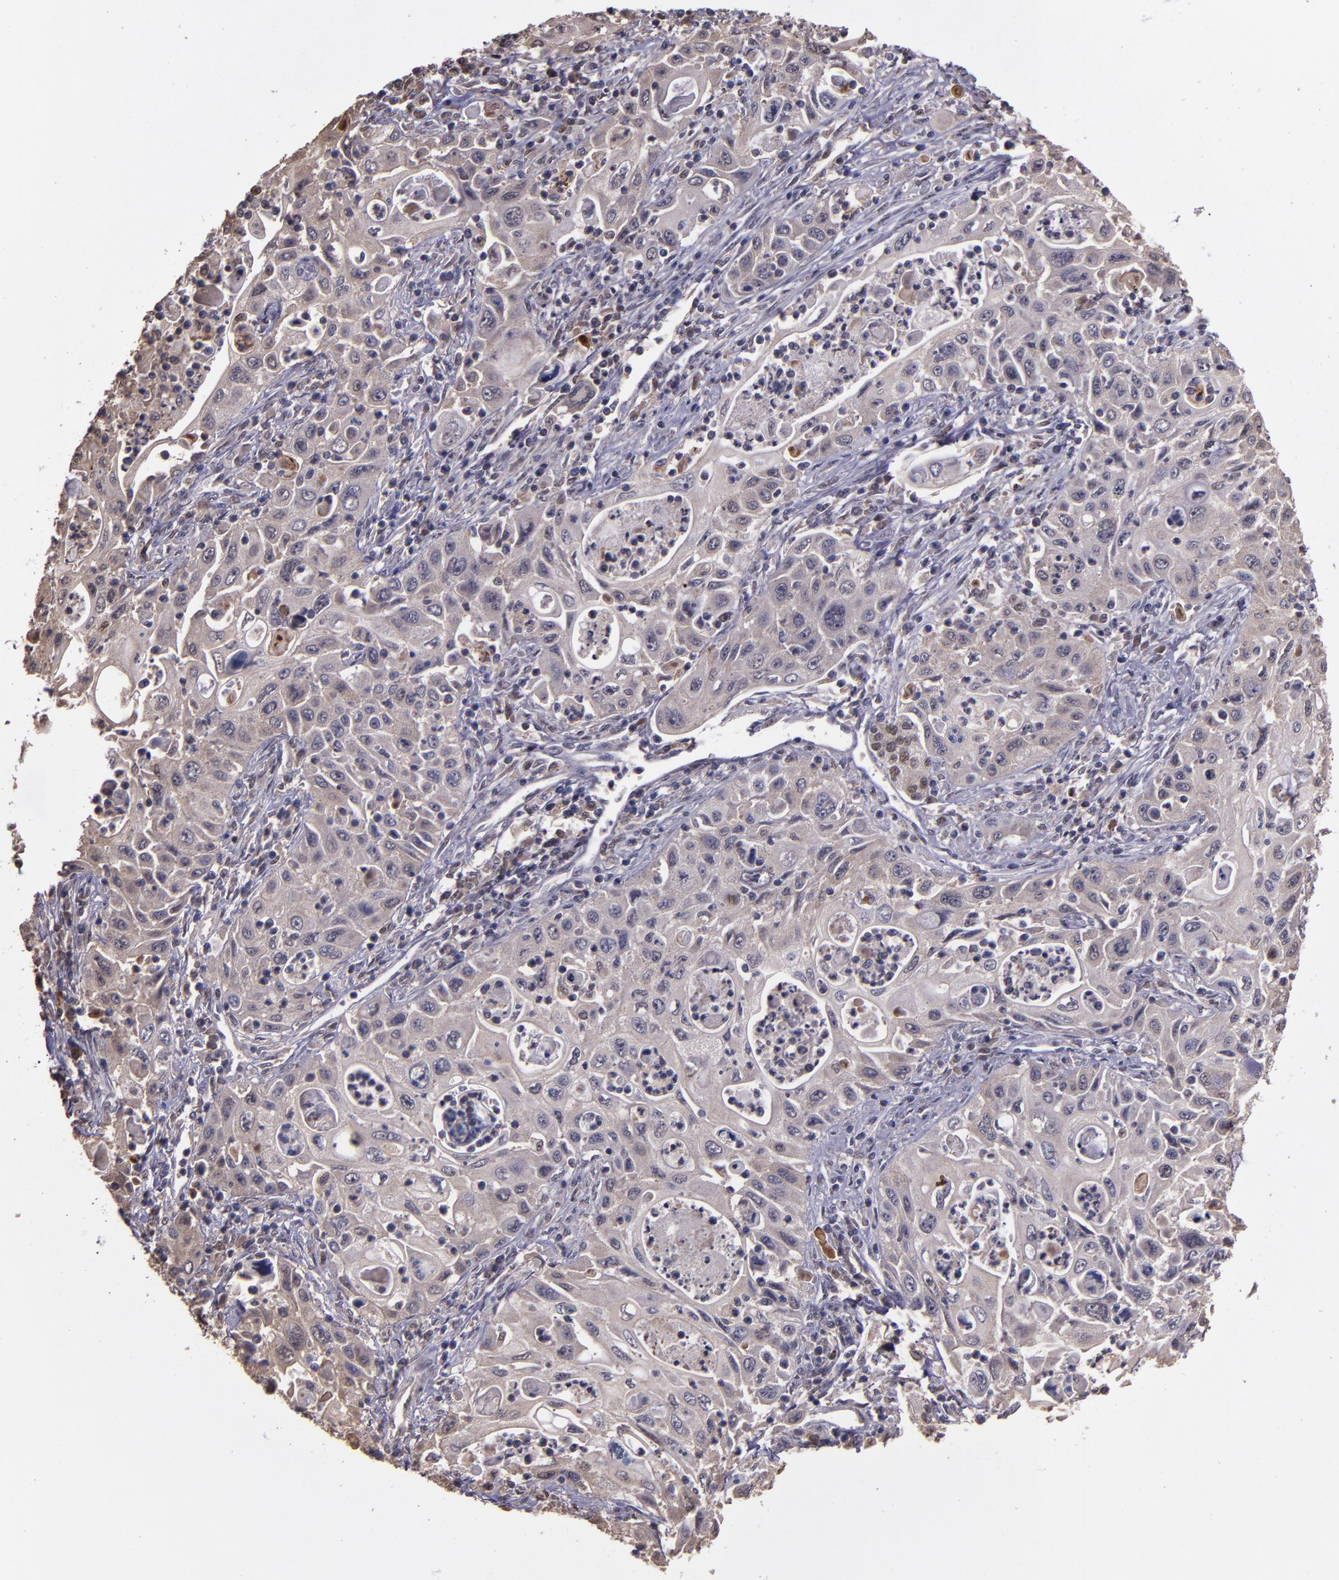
{"staining": {"intensity": "weak", "quantity": "25%-75%", "location": "cytoplasmic/membranous,nuclear"}, "tissue": "pancreatic cancer", "cell_type": "Tumor cells", "image_type": "cancer", "snomed": [{"axis": "morphology", "description": "Adenocarcinoma, NOS"}, {"axis": "topography", "description": "Pancreas"}], "caption": "Immunohistochemical staining of human pancreatic cancer displays weak cytoplasmic/membranous and nuclear protein staining in about 25%-75% of tumor cells.", "gene": "SERPINF2", "patient": {"sex": "male", "age": 70}}